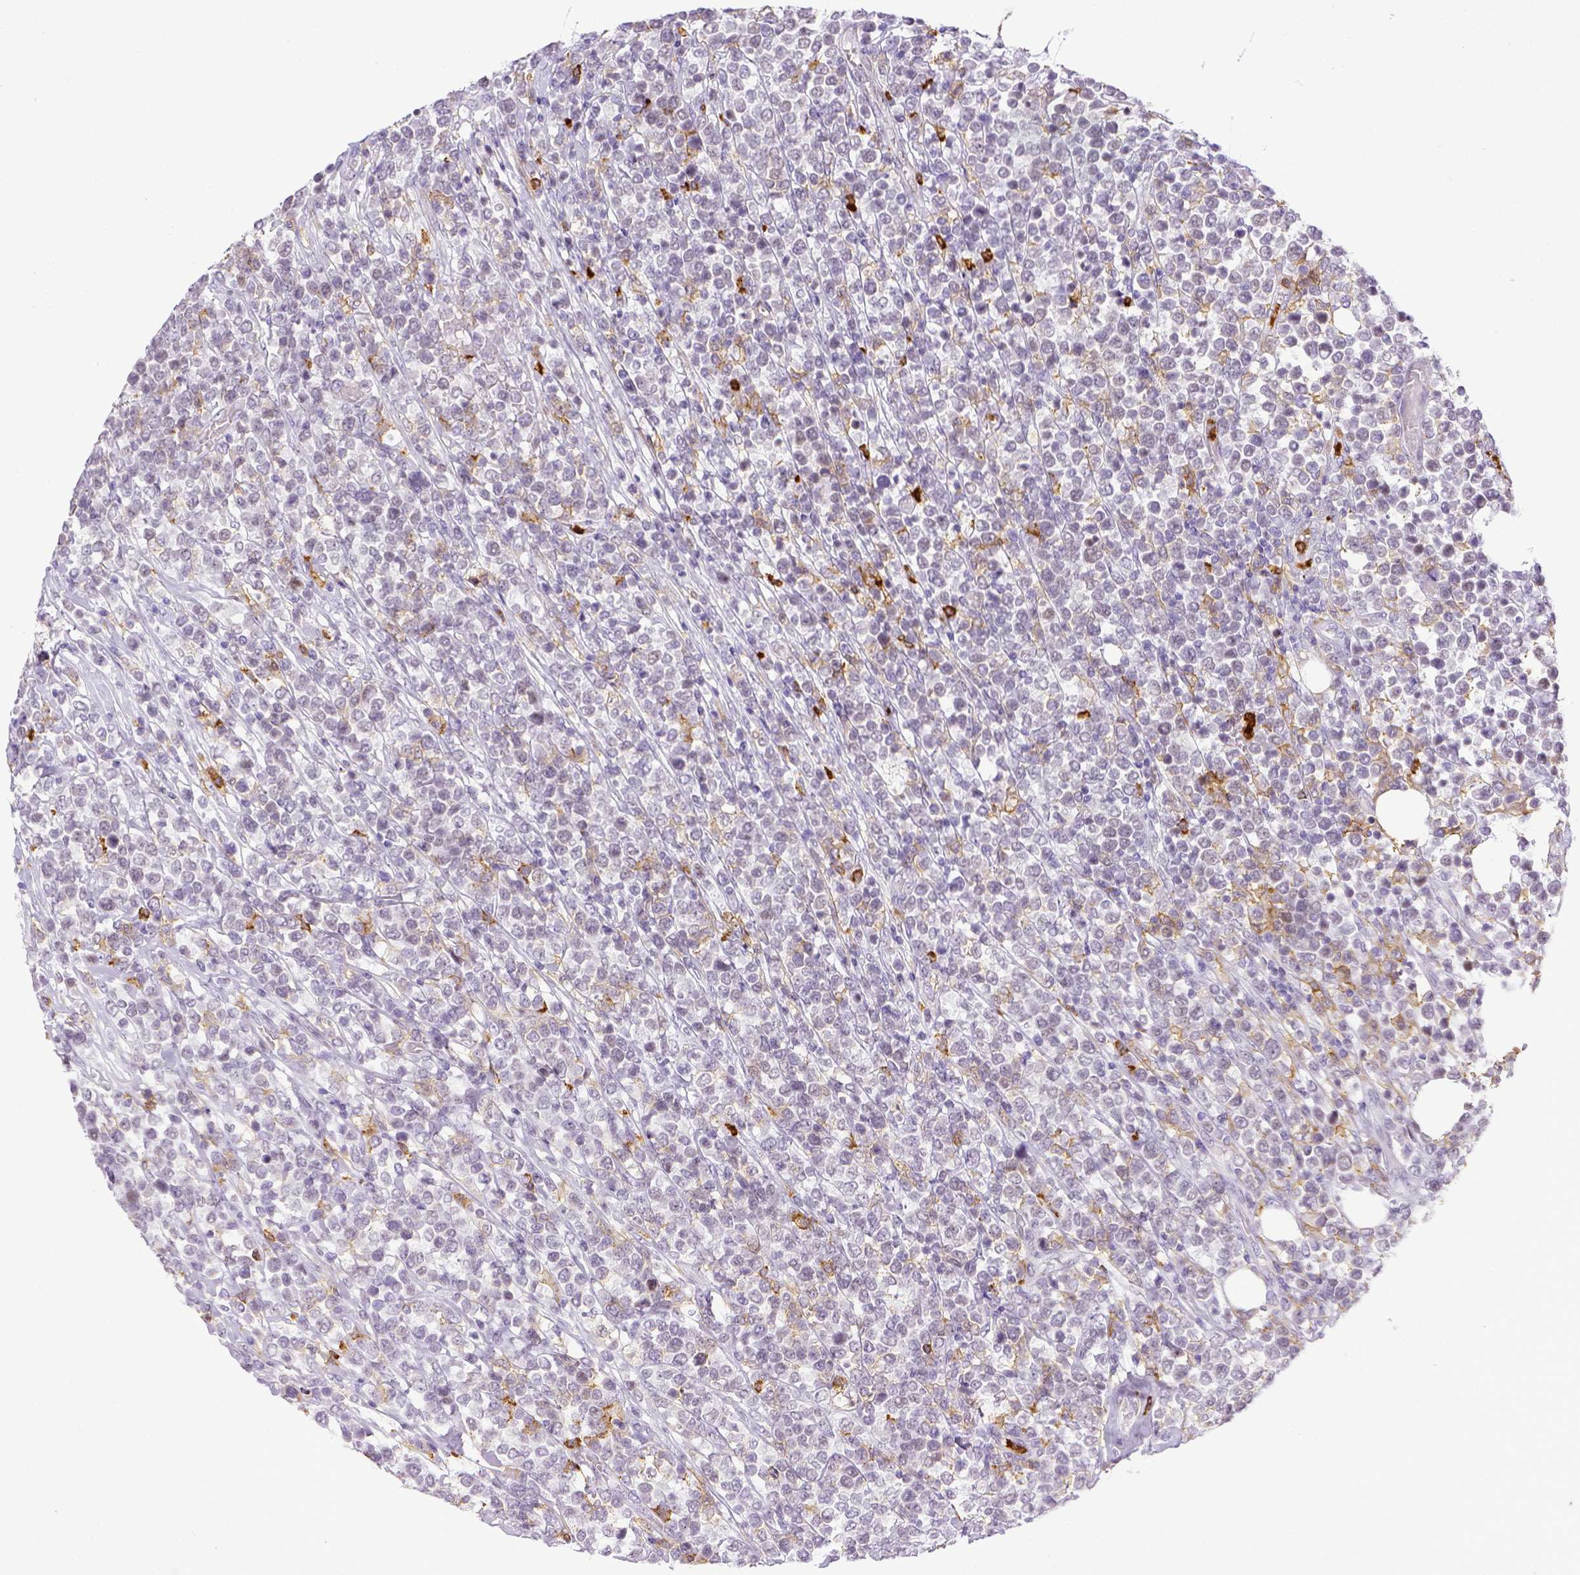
{"staining": {"intensity": "negative", "quantity": "none", "location": "none"}, "tissue": "lymphoma", "cell_type": "Tumor cells", "image_type": "cancer", "snomed": [{"axis": "morphology", "description": "Malignant lymphoma, non-Hodgkin's type, High grade"}, {"axis": "topography", "description": "Soft tissue"}], "caption": "Immunohistochemistry of human high-grade malignant lymphoma, non-Hodgkin's type reveals no positivity in tumor cells.", "gene": "ITGAM", "patient": {"sex": "female", "age": 56}}